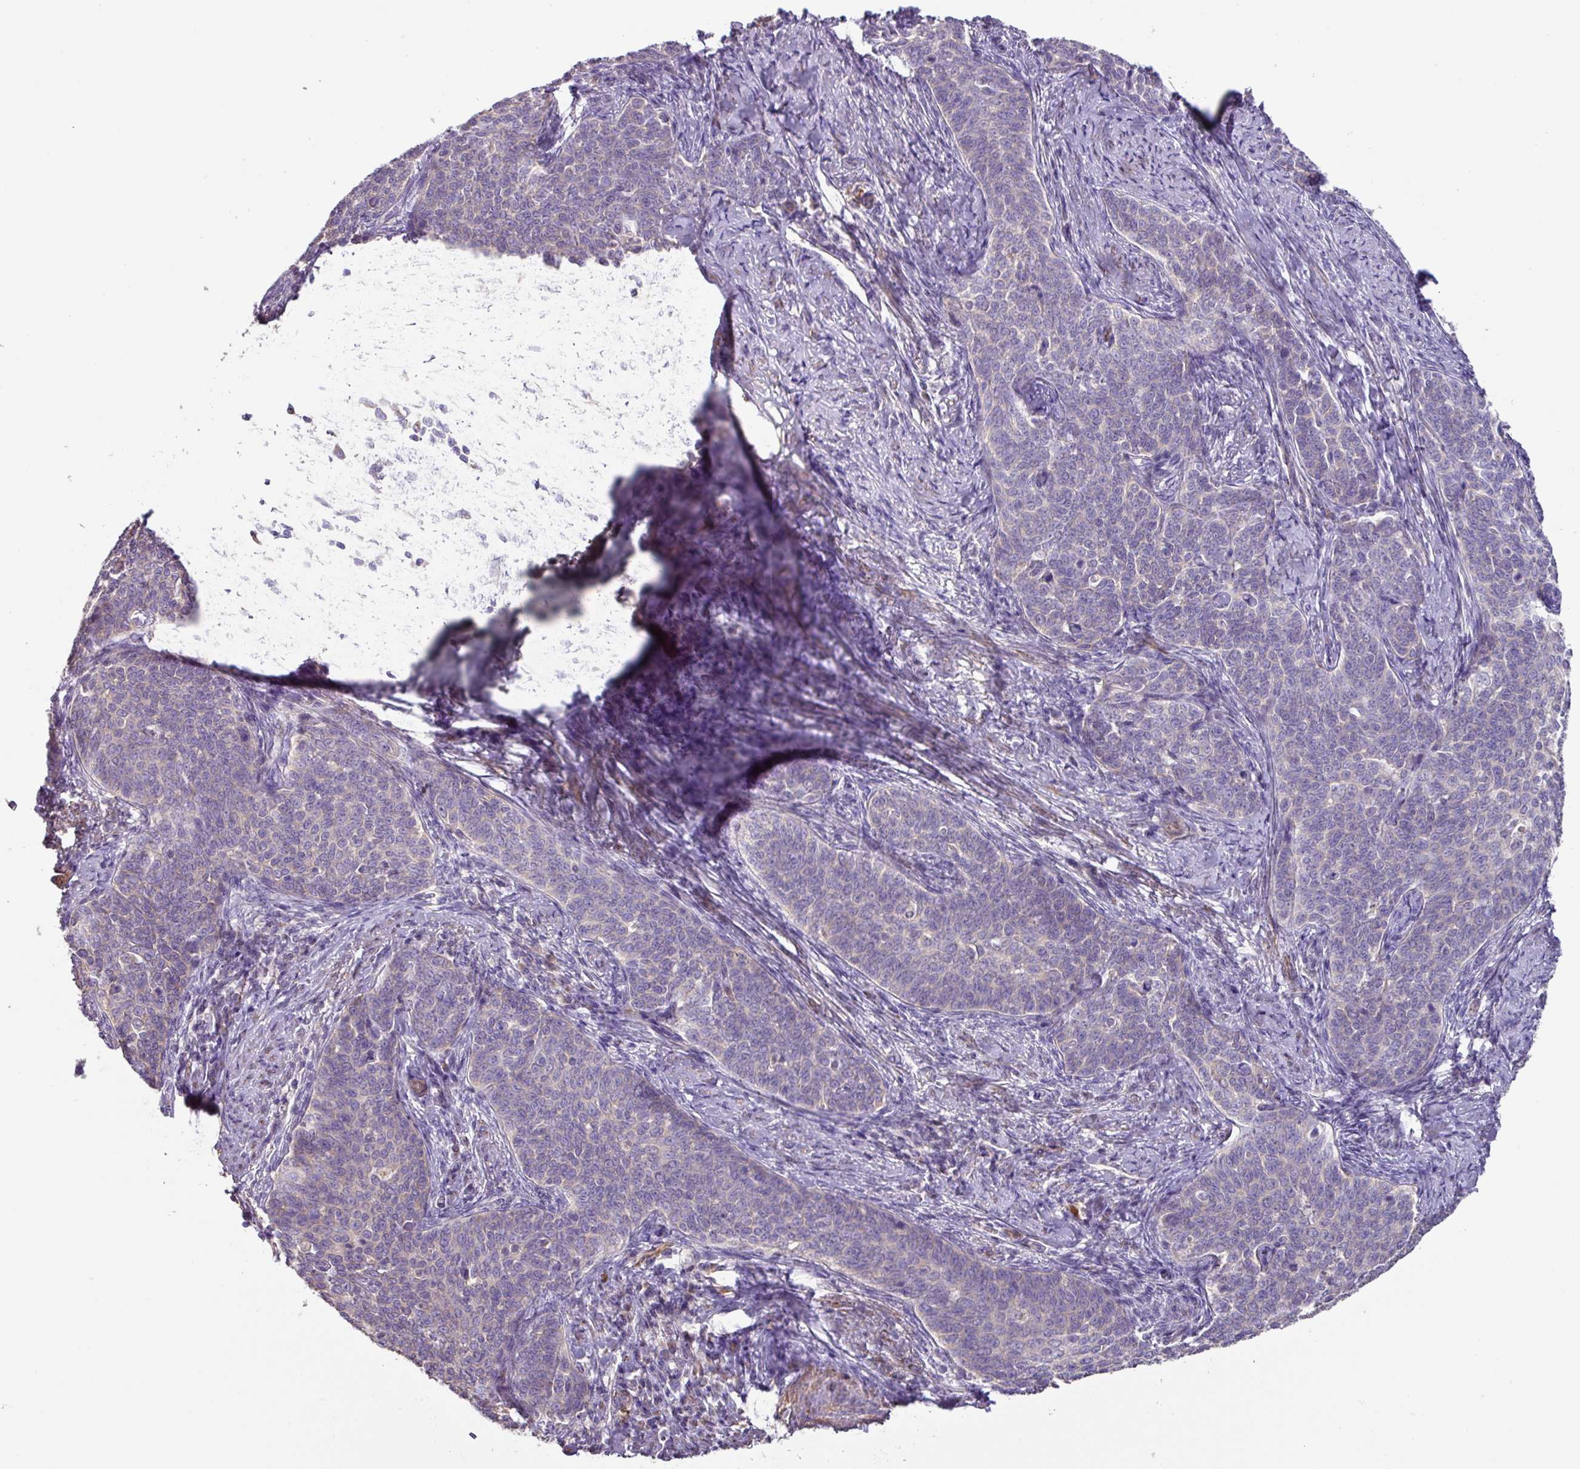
{"staining": {"intensity": "negative", "quantity": "none", "location": "none"}, "tissue": "cervical cancer", "cell_type": "Tumor cells", "image_type": "cancer", "snomed": [{"axis": "morphology", "description": "Squamous cell carcinoma, NOS"}, {"axis": "topography", "description": "Cervix"}], "caption": "Tumor cells are negative for brown protein staining in squamous cell carcinoma (cervical). (Immunohistochemistry, brightfield microscopy, high magnification).", "gene": "MRRF", "patient": {"sex": "female", "age": 39}}